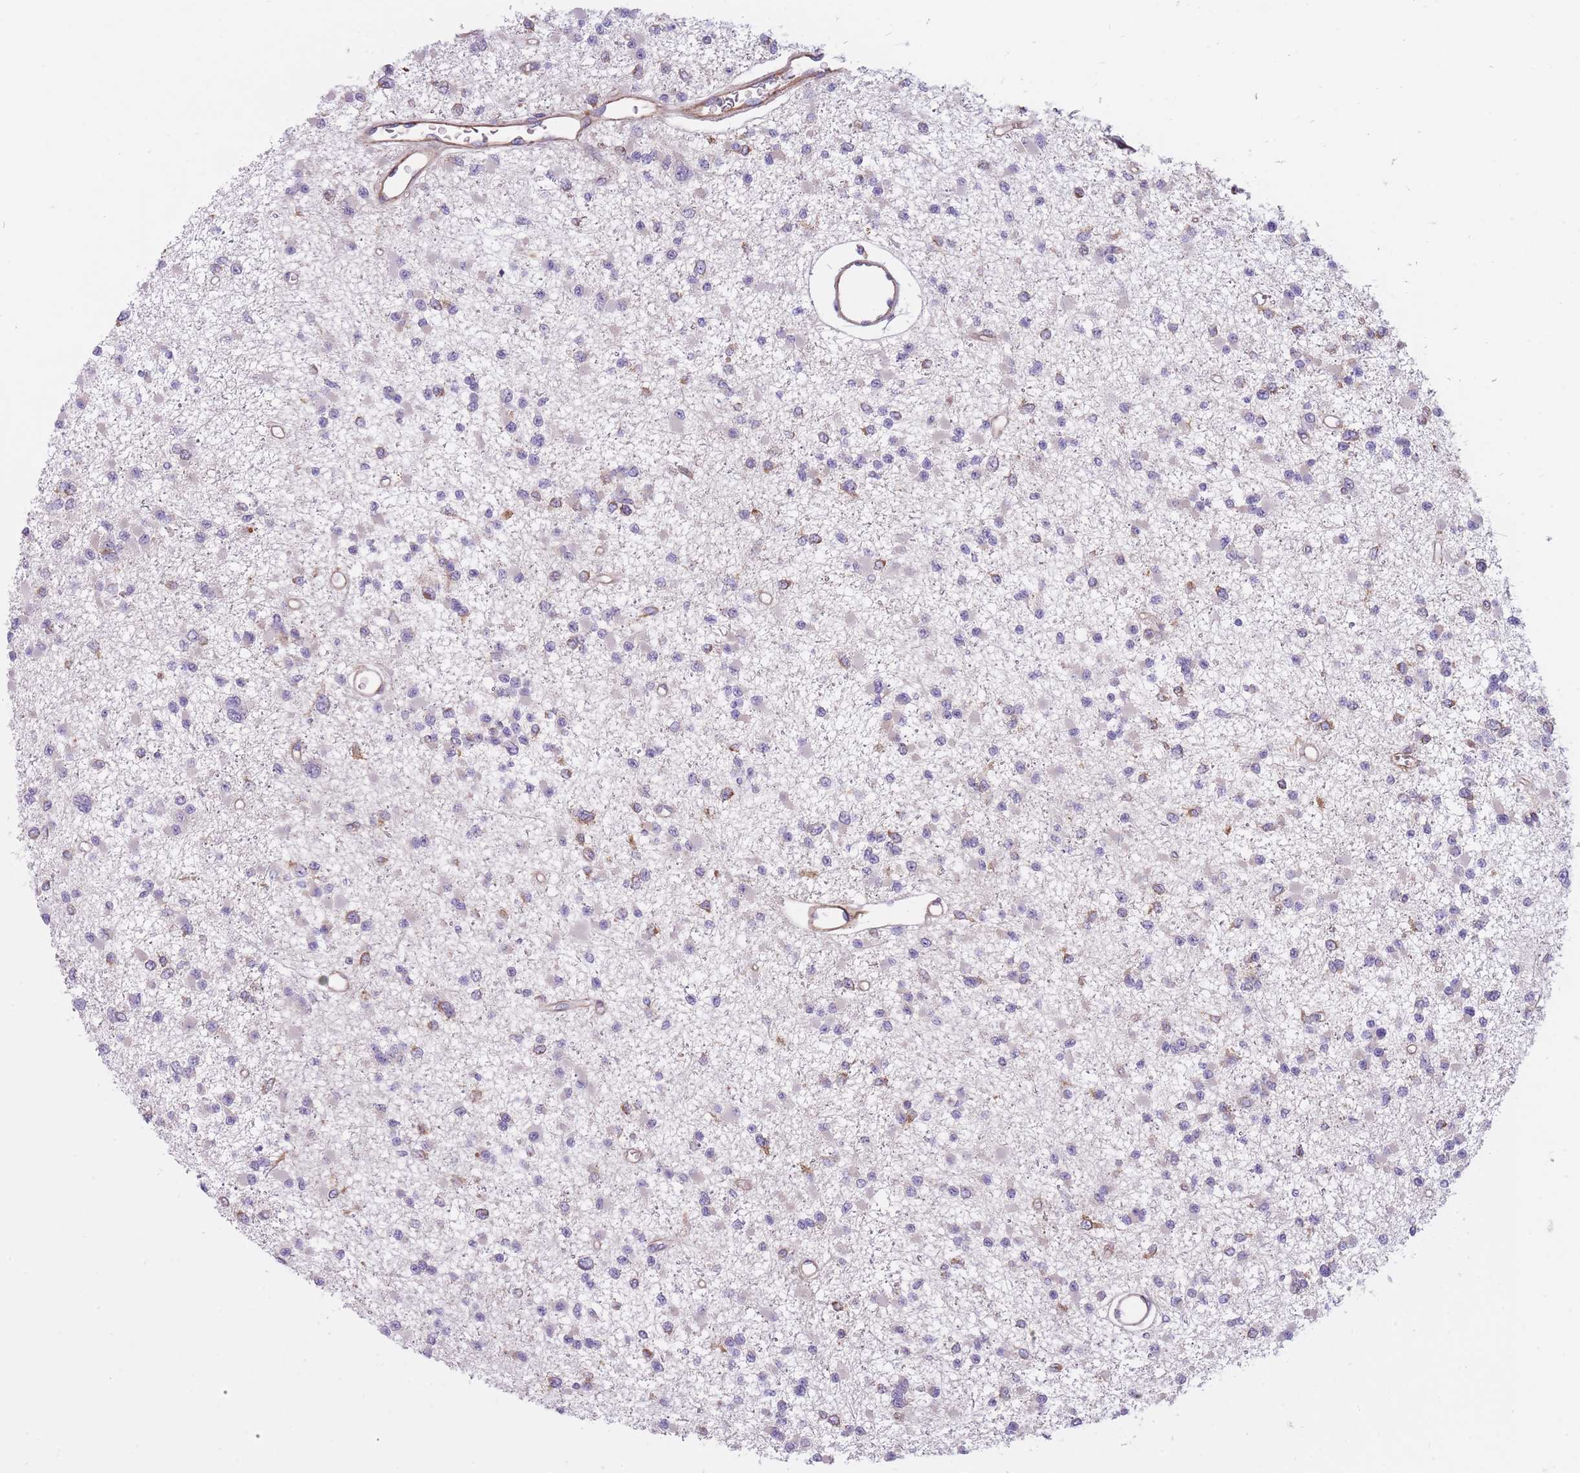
{"staining": {"intensity": "negative", "quantity": "none", "location": "none"}, "tissue": "glioma", "cell_type": "Tumor cells", "image_type": "cancer", "snomed": [{"axis": "morphology", "description": "Glioma, malignant, Low grade"}, {"axis": "topography", "description": "Brain"}], "caption": "High power microscopy histopathology image of an IHC micrograph of low-grade glioma (malignant), revealing no significant expression in tumor cells.", "gene": "SERPINB3", "patient": {"sex": "female", "age": 22}}